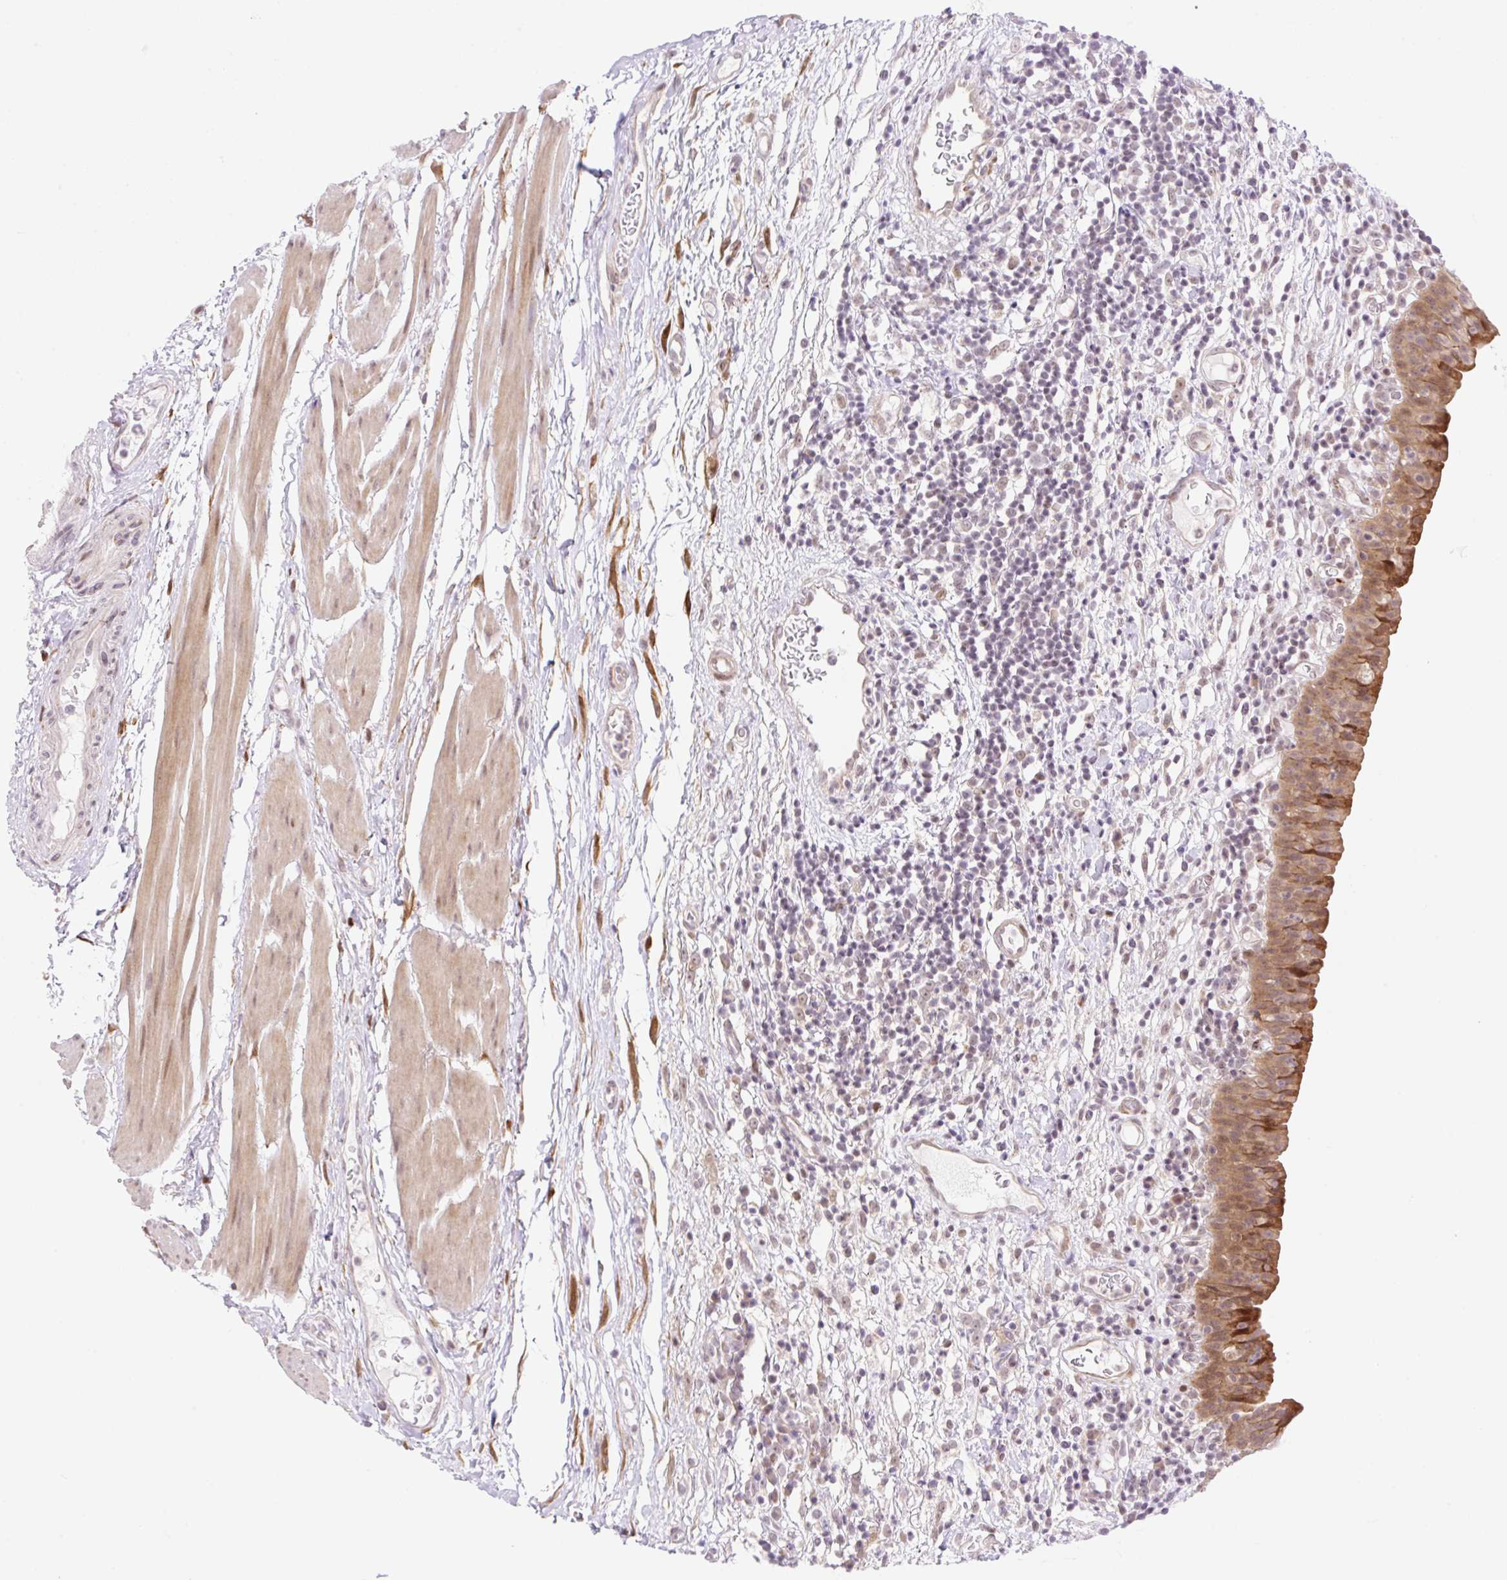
{"staining": {"intensity": "moderate", "quantity": "25%-75%", "location": "cytoplasmic/membranous,nuclear"}, "tissue": "urinary bladder", "cell_type": "Urothelial cells", "image_type": "normal", "snomed": [{"axis": "morphology", "description": "Normal tissue, NOS"}, {"axis": "morphology", "description": "Inflammation, NOS"}, {"axis": "topography", "description": "Urinary bladder"}], "caption": "Immunohistochemistry (IHC) of benign urinary bladder exhibits medium levels of moderate cytoplasmic/membranous,nuclear expression in approximately 25%-75% of urothelial cells. (brown staining indicates protein expression, while blue staining denotes nuclei).", "gene": "ENSG00000264668", "patient": {"sex": "male", "age": 57}}